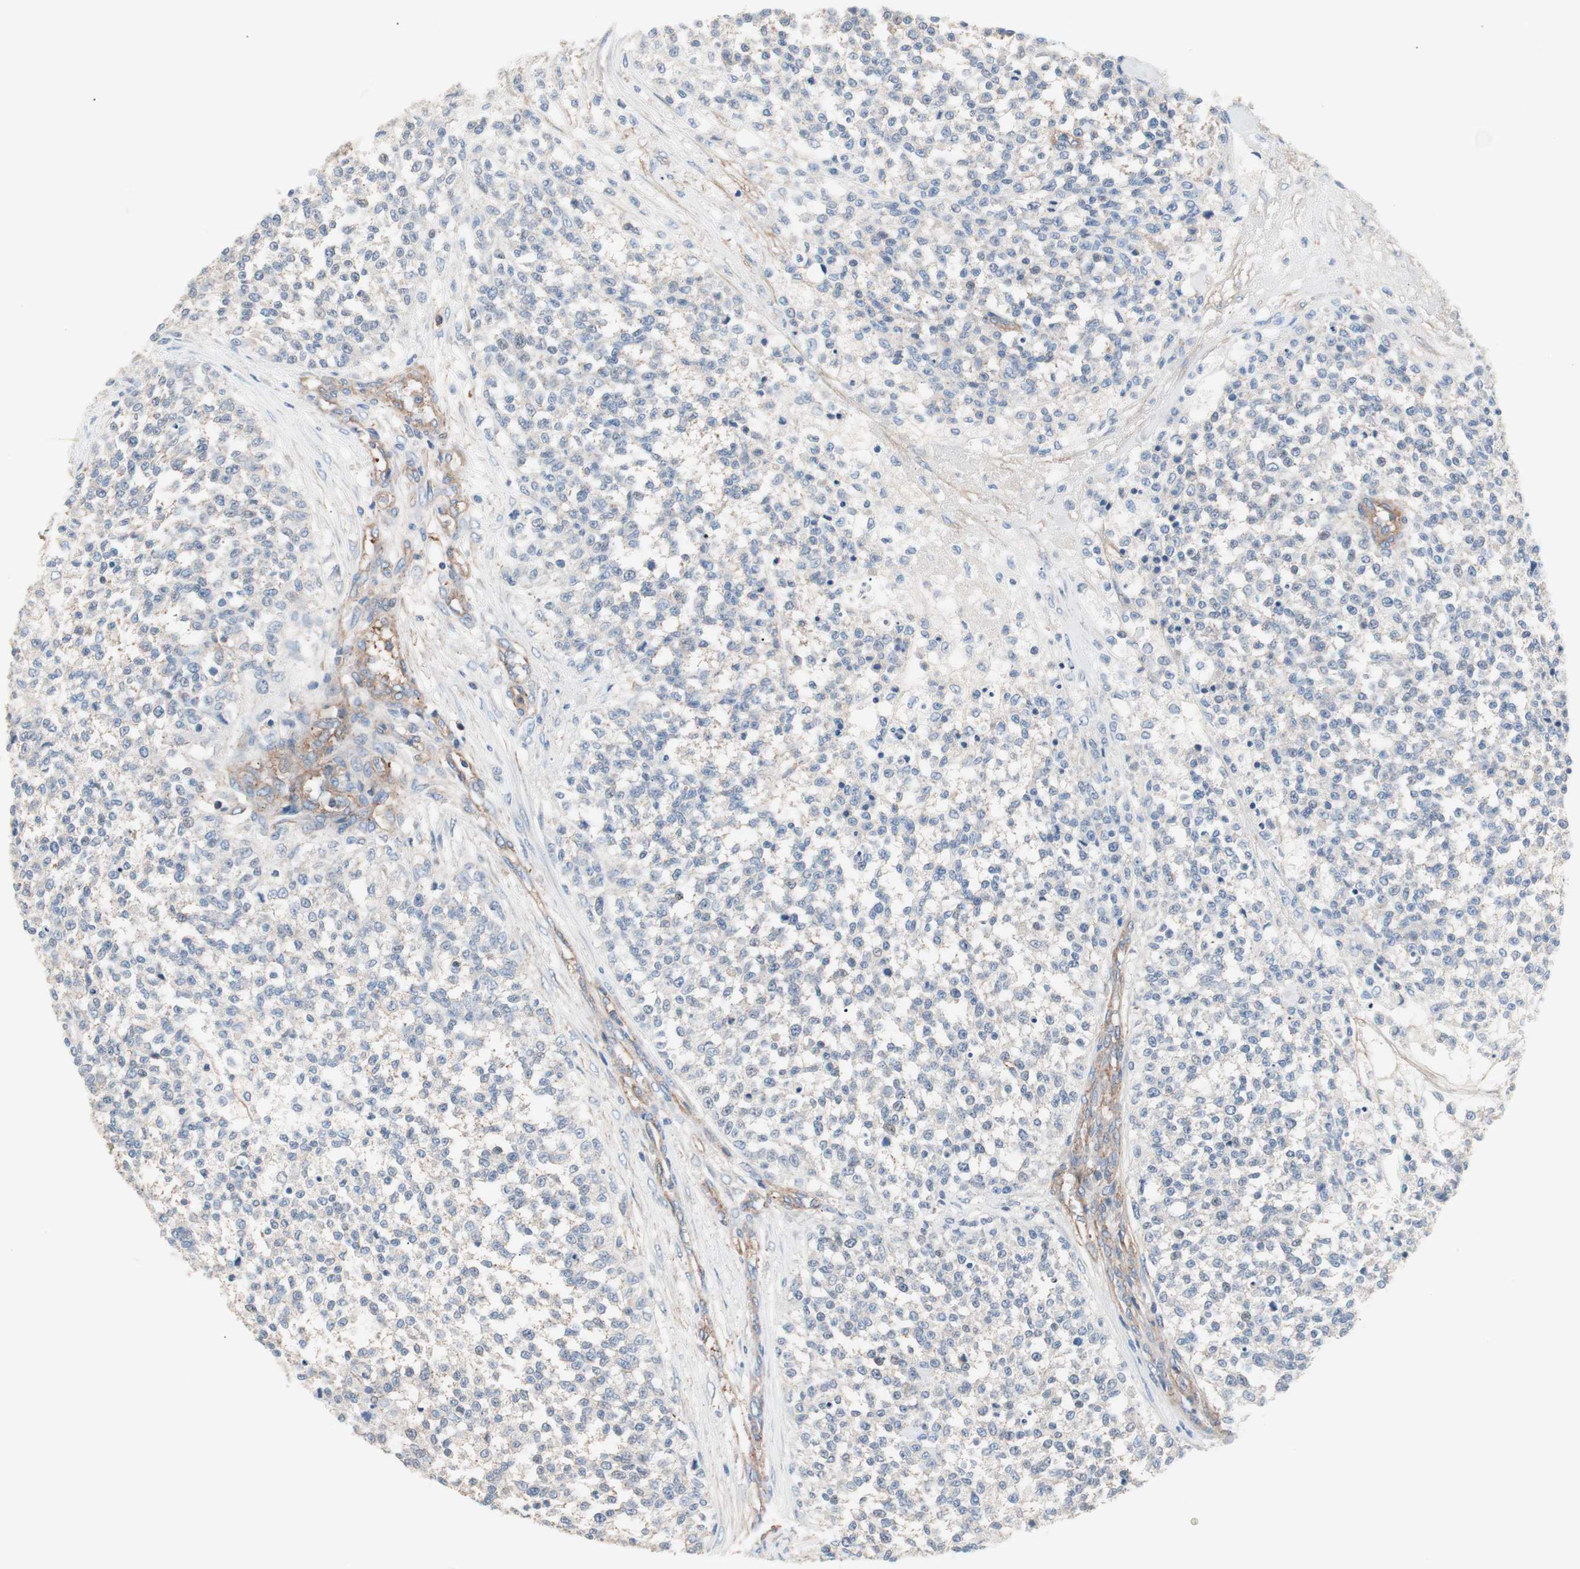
{"staining": {"intensity": "negative", "quantity": "none", "location": "none"}, "tissue": "testis cancer", "cell_type": "Tumor cells", "image_type": "cancer", "snomed": [{"axis": "morphology", "description": "Seminoma, NOS"}, {"axis": "topography", "description": "Testis"}], "caption": "Tumor cells show no significant expression in testis cancer (seminoma).", "gene": "GPR160", "patient": {"sex": "male", "age": 59}}